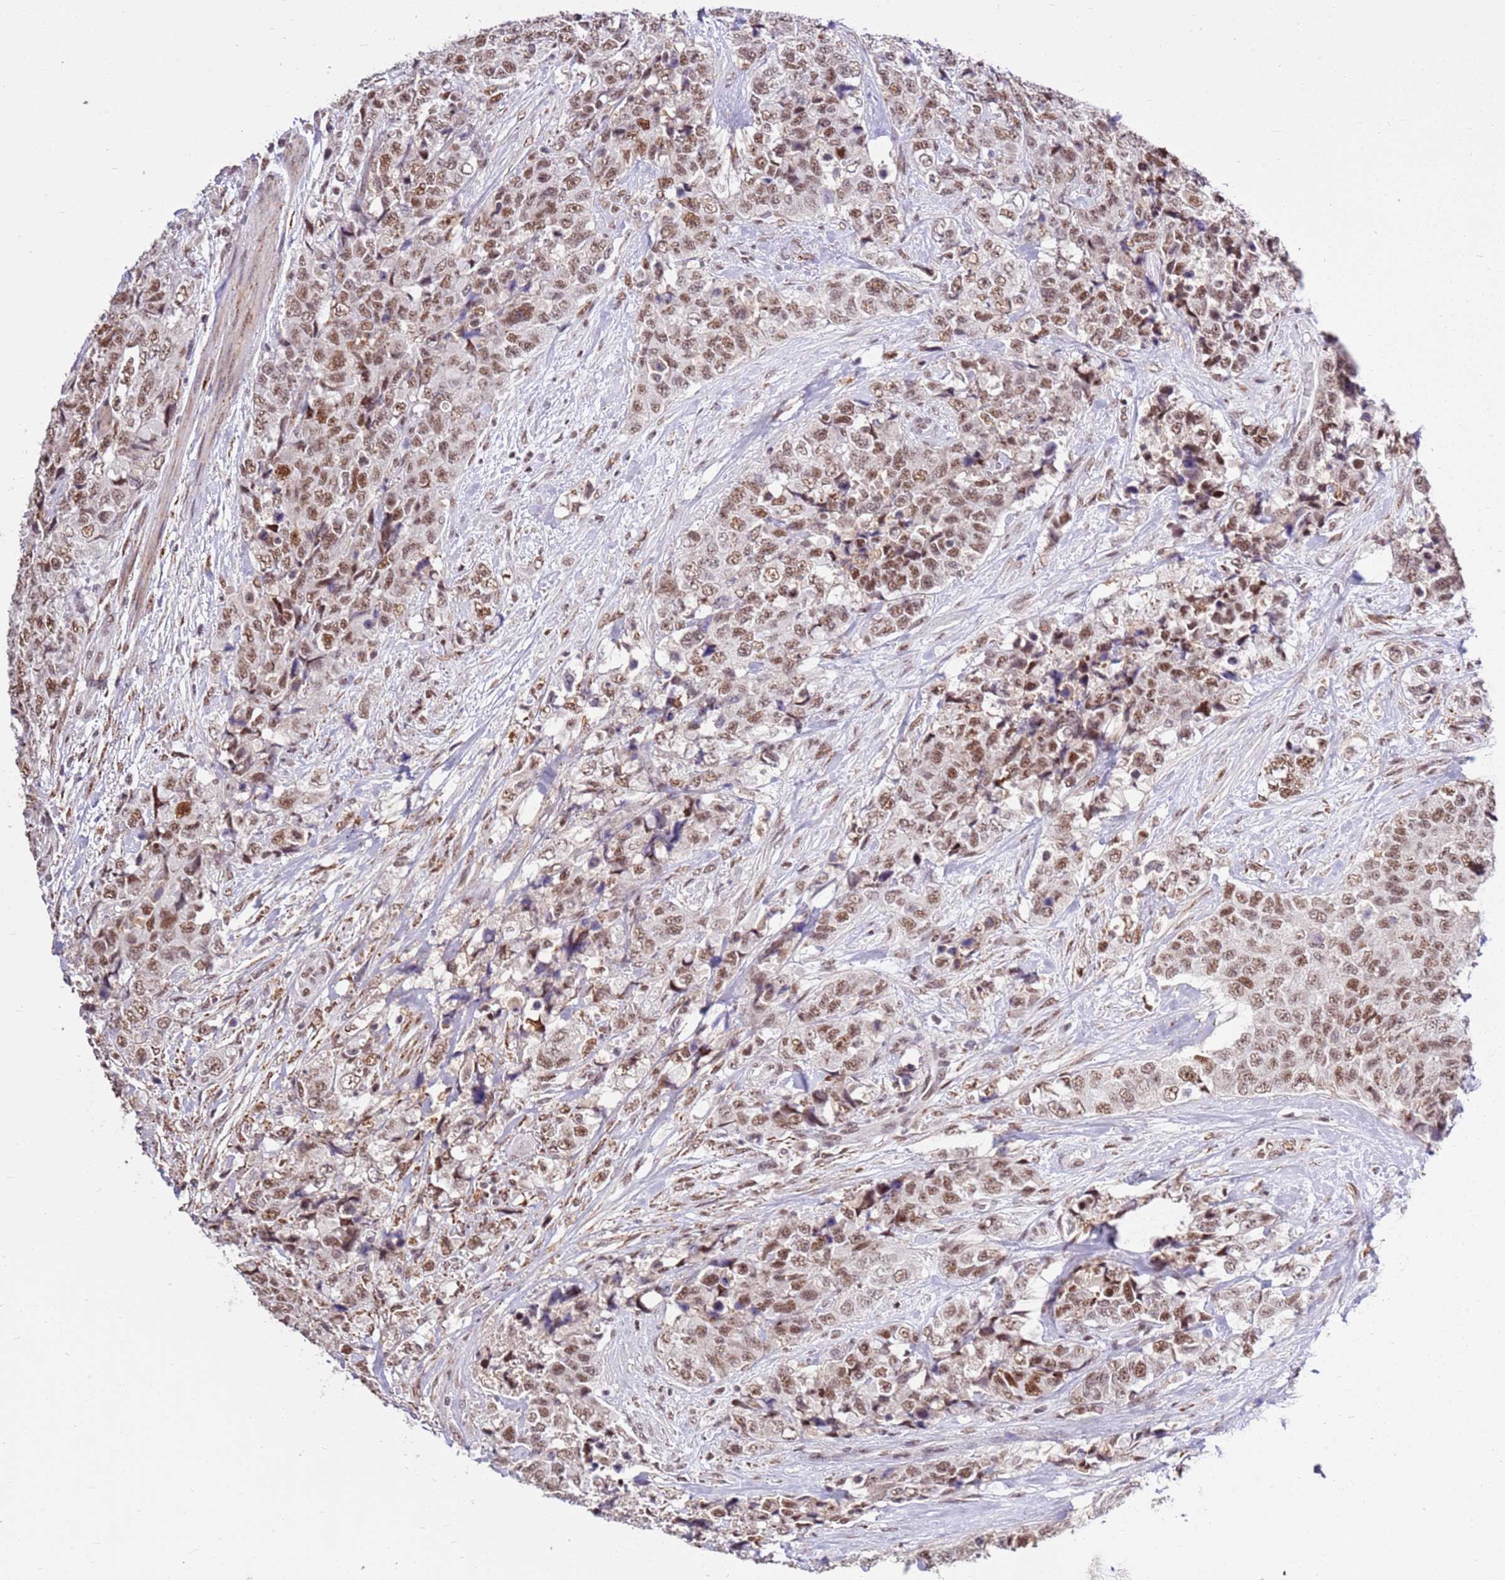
{"staining": {"intensity": "moderate", "quantity": ">75%", "location": "nuclear"}, "tissue": "urothelial cancer", "cell_type": "Tumor cells", "image_type": "cancer", "snomed": [{"axis": "morphology", "description": "Urothelial carcinoma, High grade"}, {"axis": "topography", "description": "Urinary bladder"}], "caption": "Urothelial carcinoma (high-grade) stained with DAB immunohistochemistry displays medium levels of moderate nuclear positivity in approximately >75% of tumor cells. The protein is stained brown, and the nuclei are stained in blue (DAB (3,3'-diaminobenzidine) IHC with brightfield microscopy, high magnification).", "gene": "AKAP8L", "patient": {"sex": "female", "age": 78}}